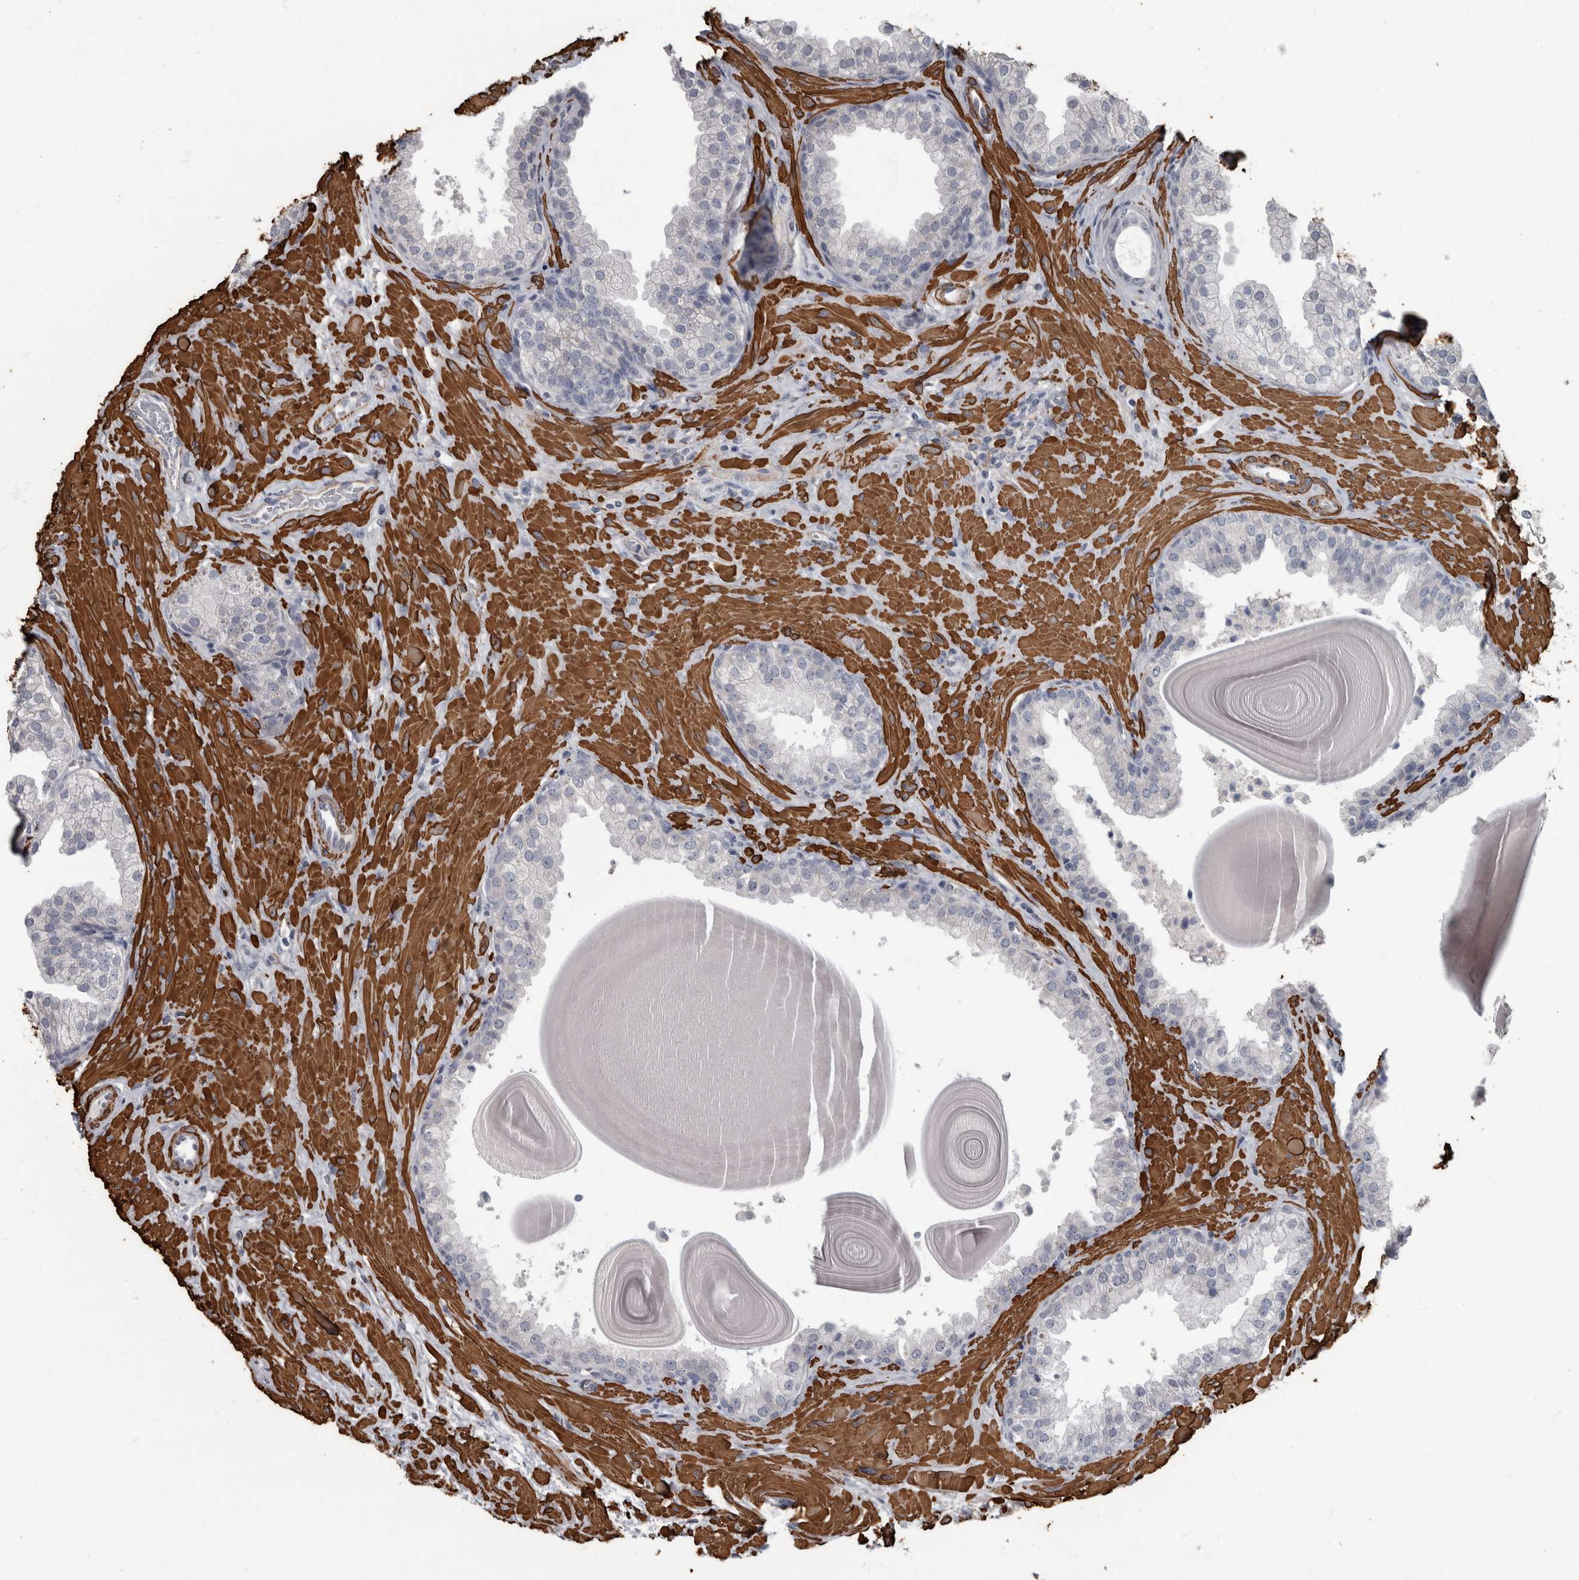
{"staining": {"intensity": "negative", "quantity": "none", "location": "none"}, "tissue": "prostate", "cell_type": "Glandular cells", "image_type": "normal", "snomed": [{"axis": "morphology", "description": "Normal tissue, NOS"}, {"axis": "topography", "description": "Prostate"}], "caption": "Micrograph shows no significant protein positivity in glandular cells of normal prostate.", "gene": "MASTL", "patient": {"sex": "male", "age": 48}}